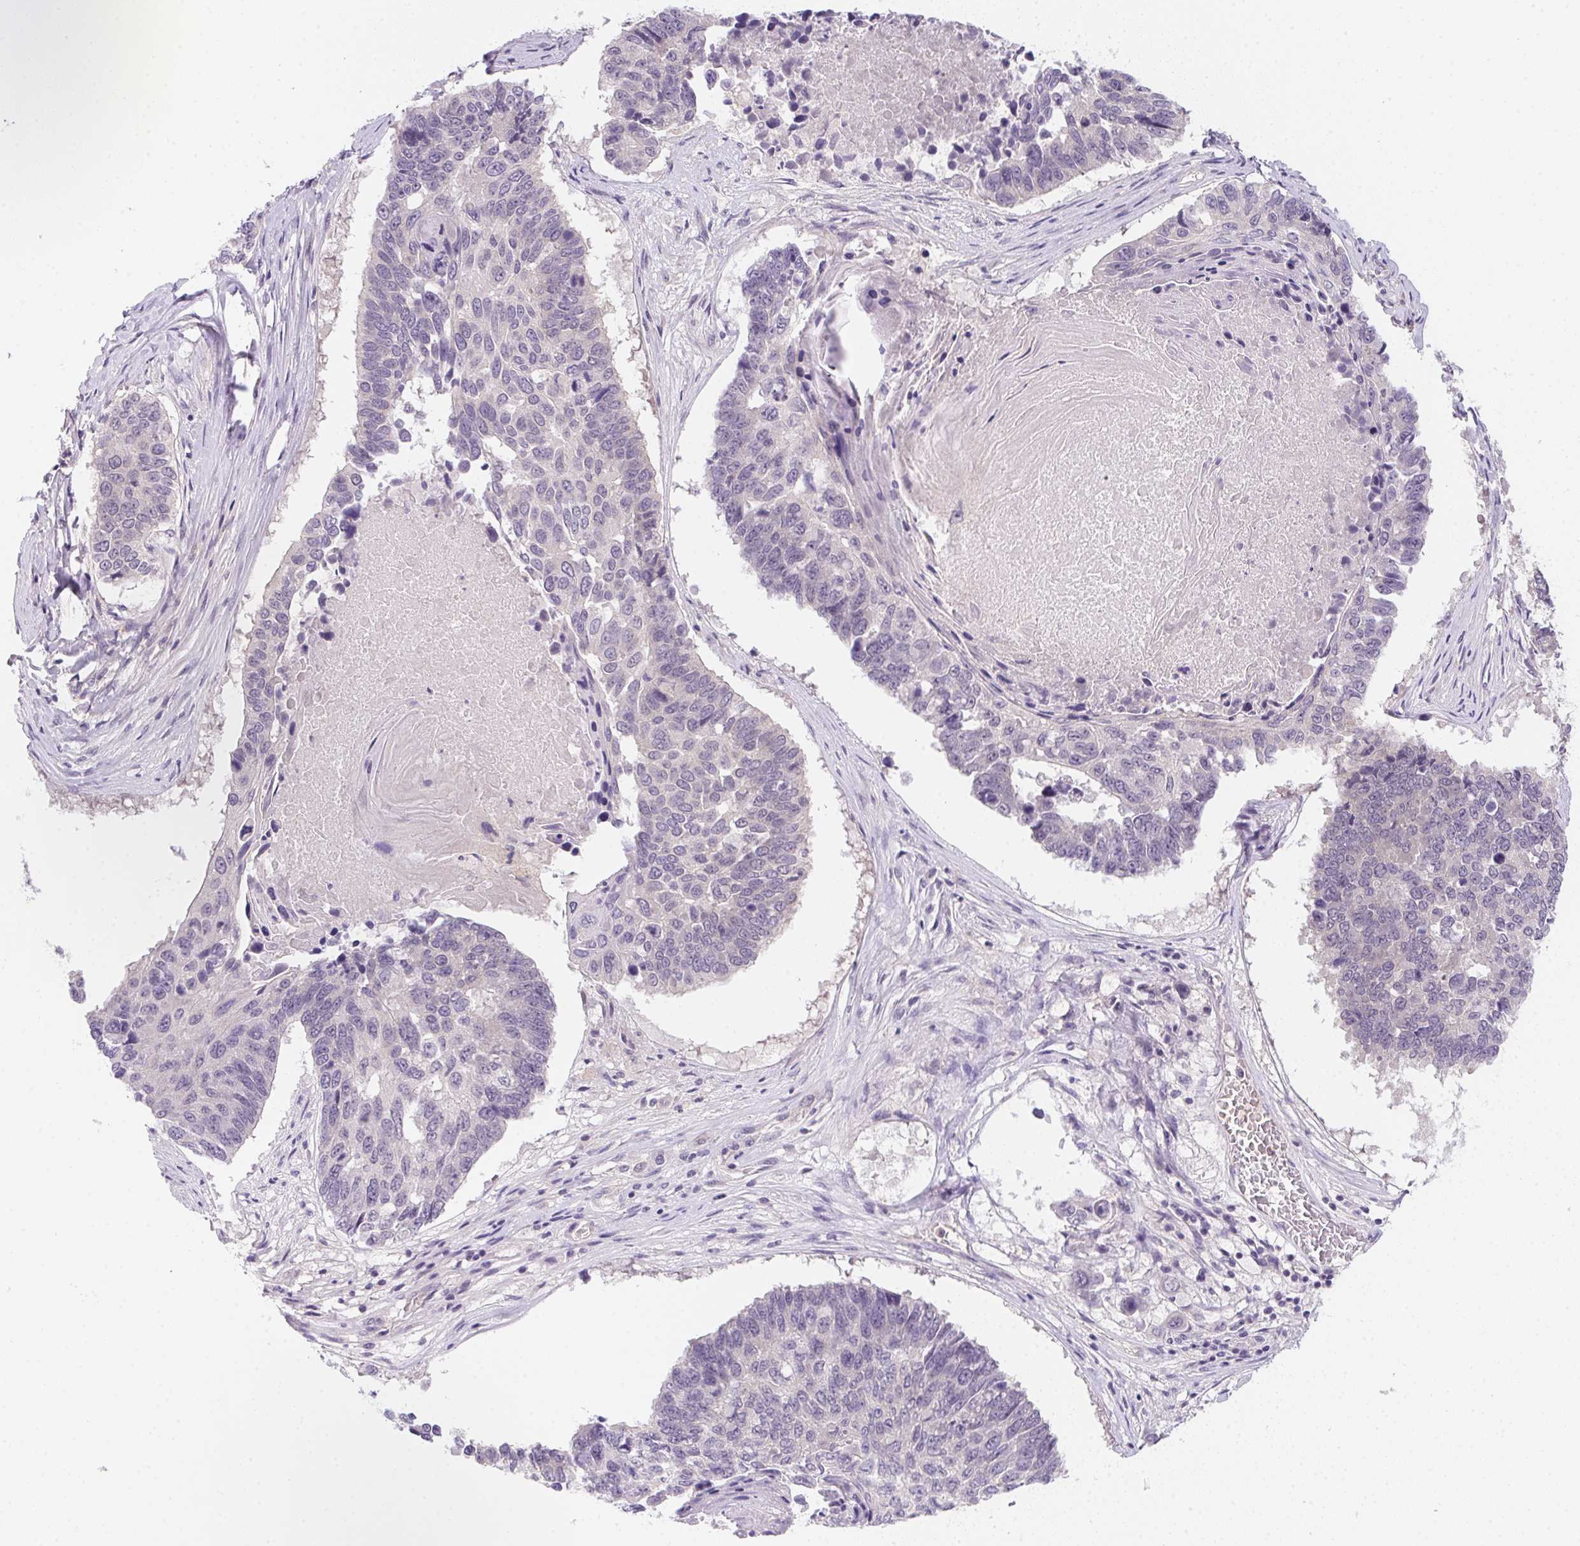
{"staining": {"intensity": "negative", "quantity": "none", "location": "none"}, "tissue": "lung cancer", "cell_type": "Tumor cells", "image_type": "cancer", "snomed": [{"axis": "morphology", "description": "Squamous cell carcinoma, NOS"}, {"axis": "topography", "description": "Lung"}], "caption": "Immunohistochemistry photomicrograph of human lung cancer stained for a protein (brown), which displays no positivity in tumor cells. The staining is performed using DAB (3,3'-diaminobenzidine) brown chromogen with nuclei counter-stained in using hematoxylin.", "gene": "PRKAA1", "patient": {"sex": "male", "age": 73}}